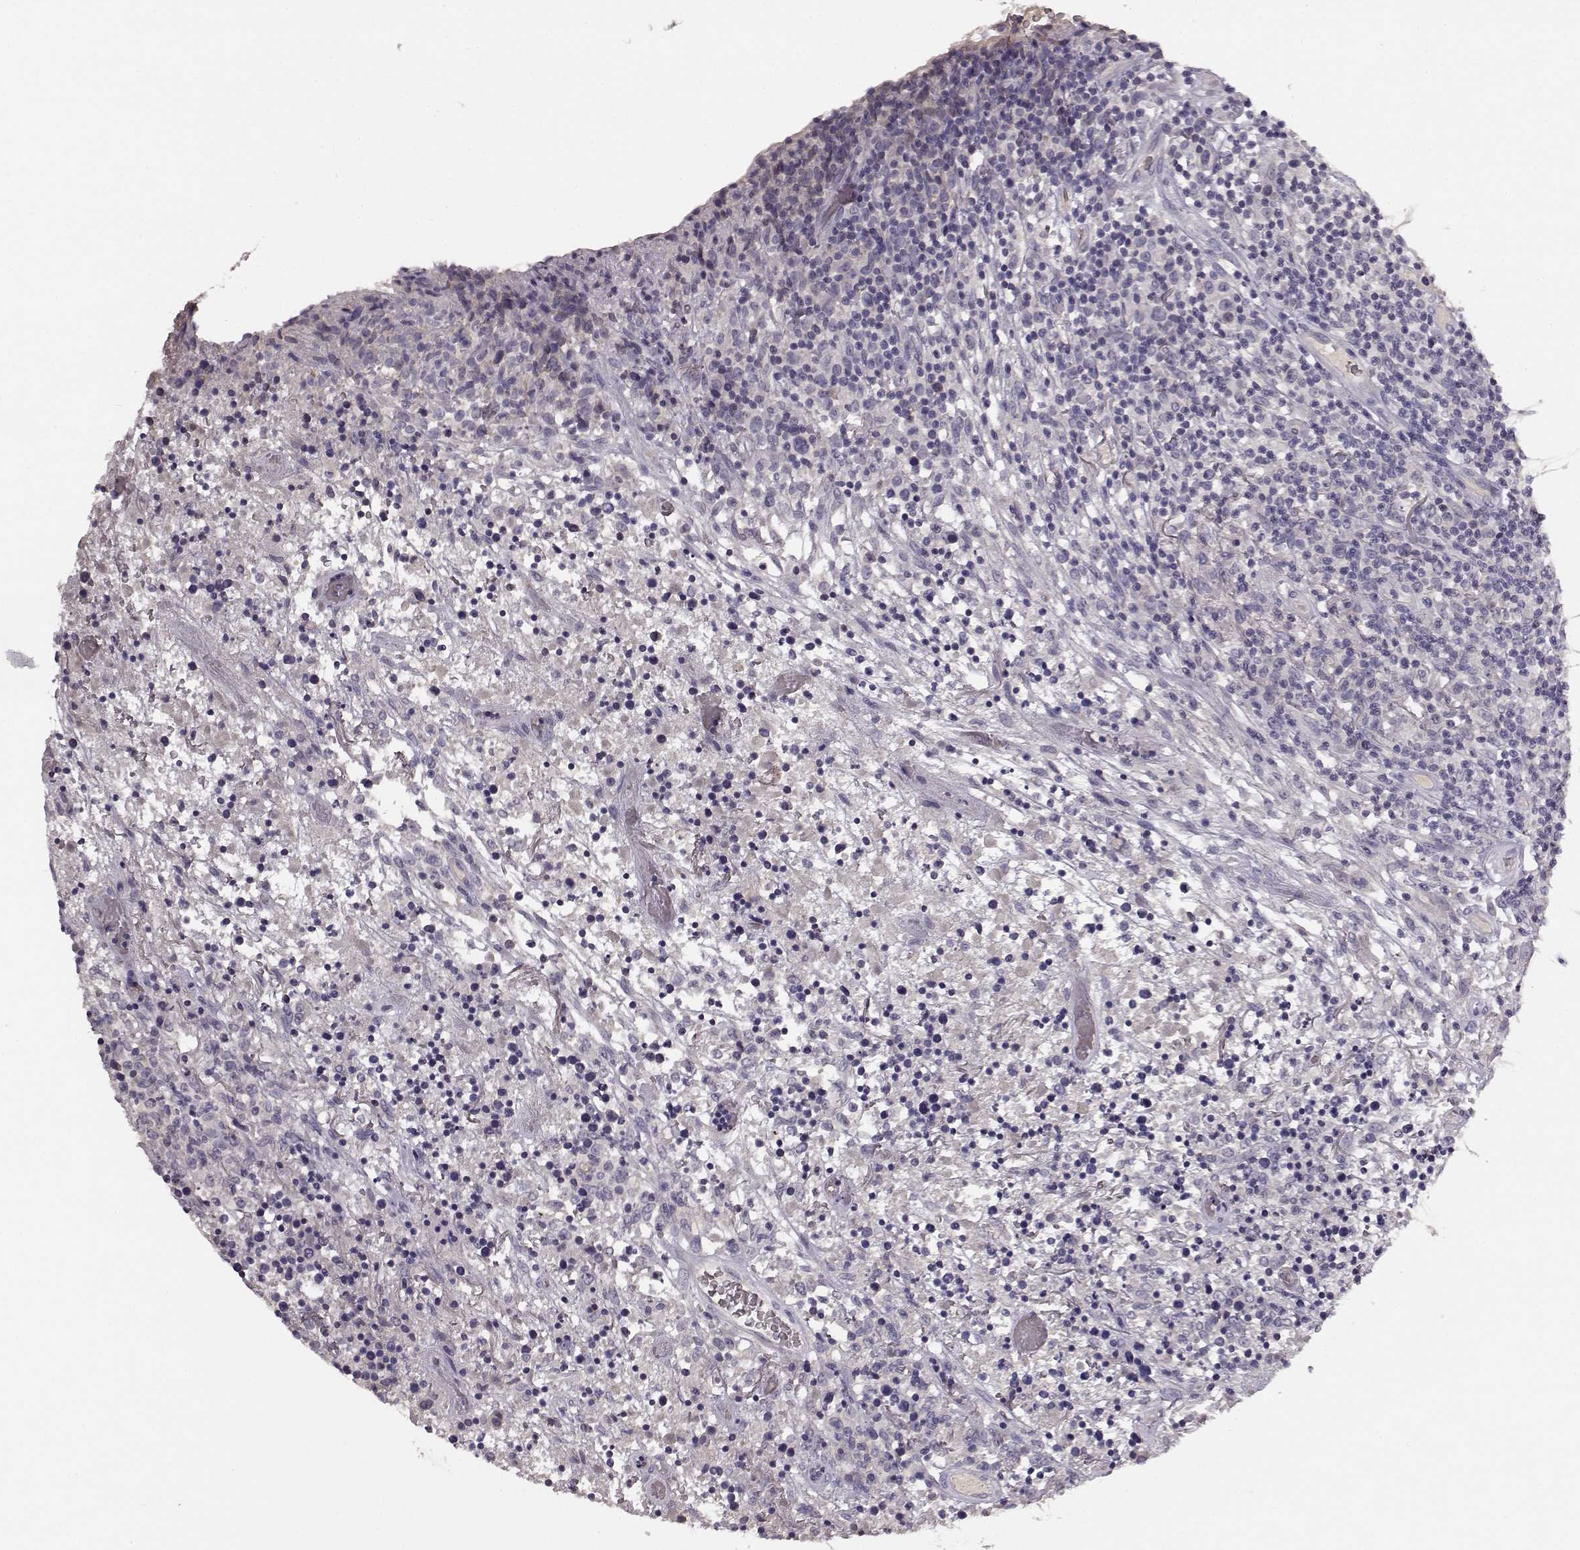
{"staining": {"intensity": "negative", "quantity": "none", "location": "none"}, "tissue": "lymphoma", "cell_type": "Tumor cells", "image_type": "cancer", "snomed": [{"axis": "morphology", "description": "Malignant lymphoma, non-Hodgkin's type, High grade"}, {"axis": "topography", "description": "Lung"}], "caption": "Tumor cells are negative for brown protein staining in lymphoma.", "gene": "BFSP2", "patient": {"sex": "male", "age": 79}}